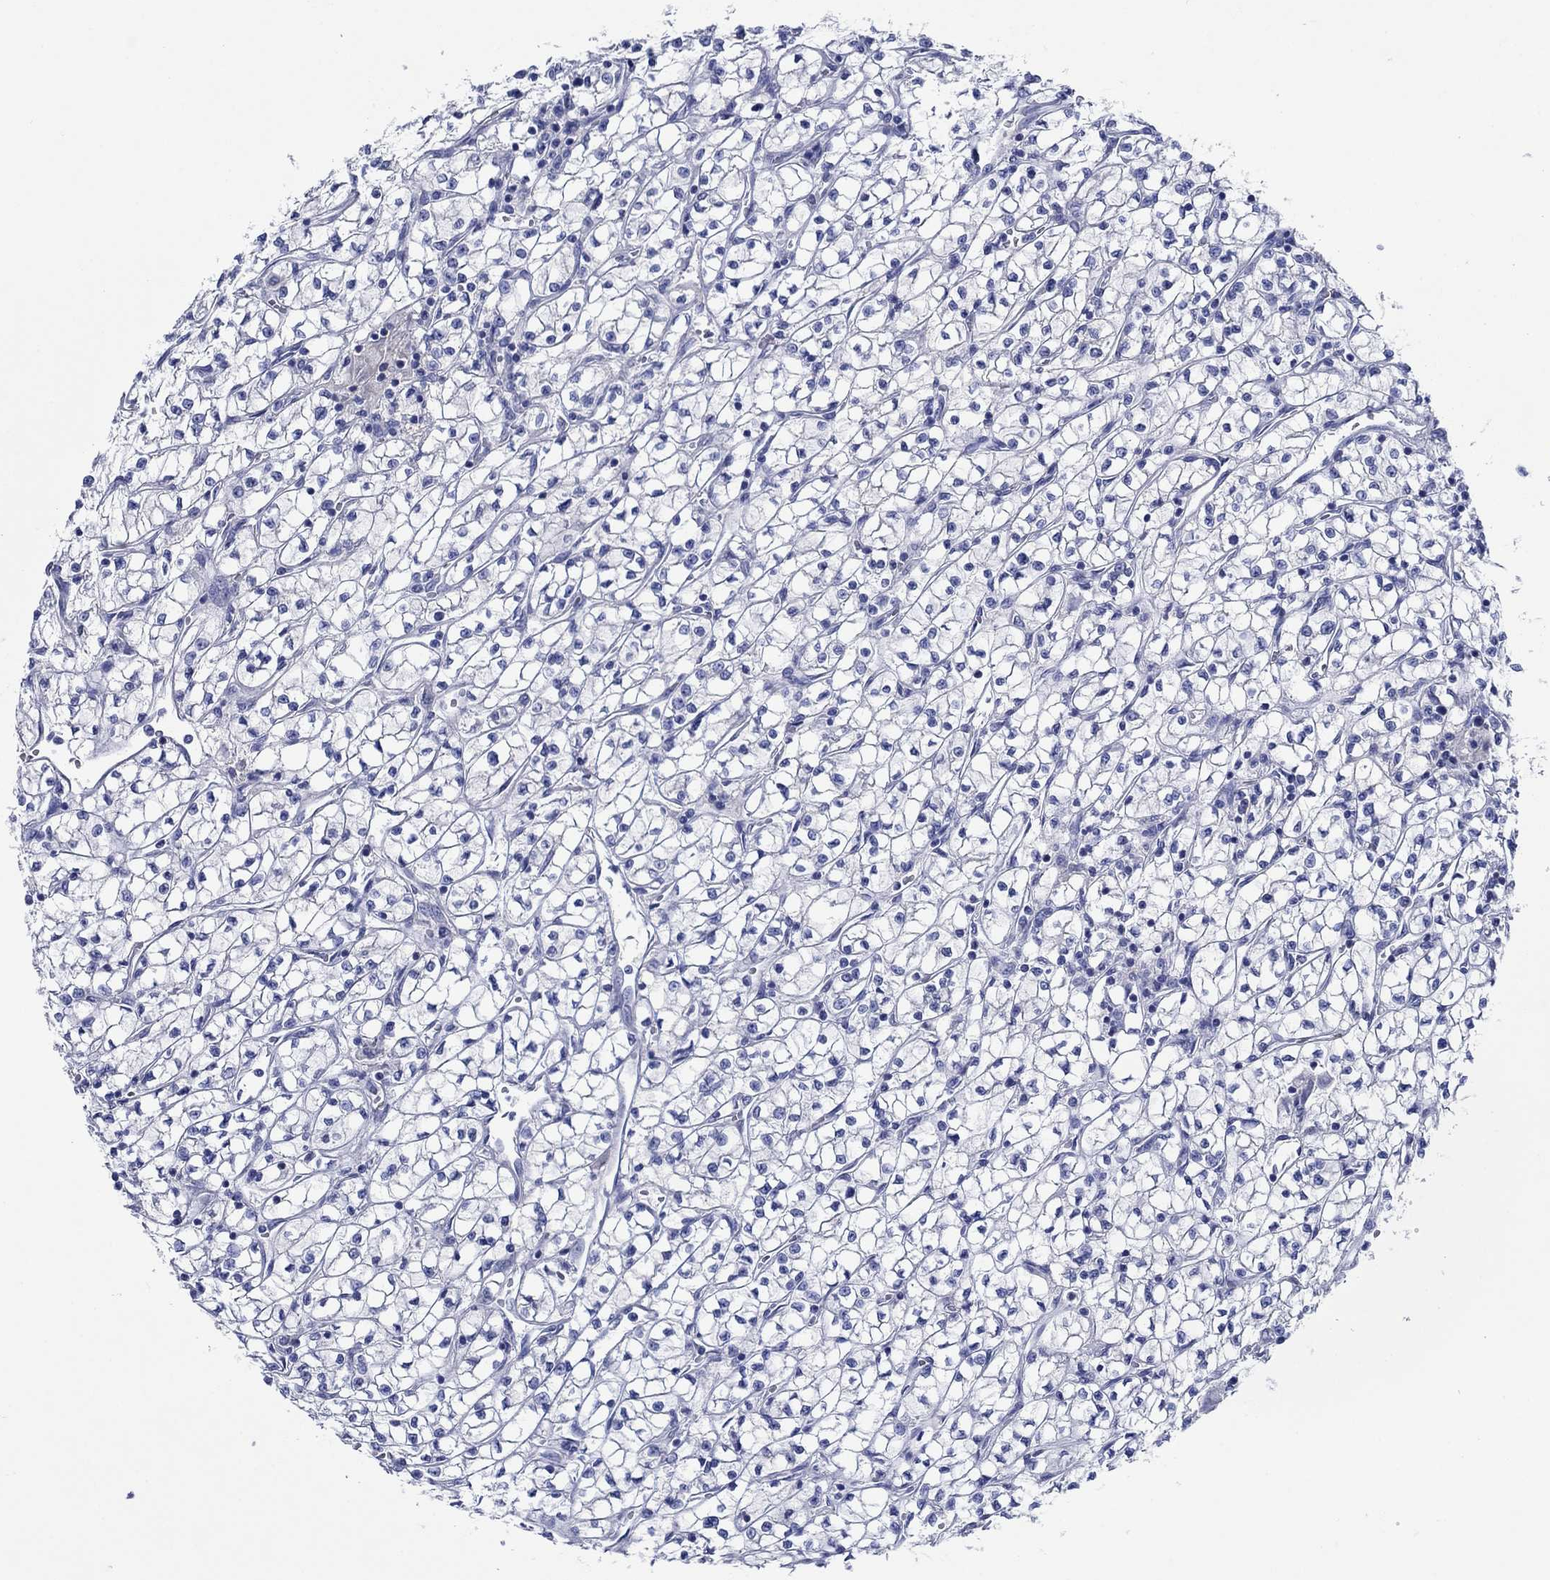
{"staining": {"intensity": "negative", "quantity": "none", "location": "none"}, "tissue": "renal cancer", "cell_type": "Tumor cells", "image_type": "cancer", "snomed": [{"axis": "morphology", "description": "Adenocarcinoma, NOS"}, {"axis": "topography", "description": "Kidney"}], "caption": "Immunohistochemistry image of renal cancer stained for a protein (brown), which displays no expression in tumor cells. The staining was performed using DAB (3,3'-diaminobenzidine) to visualize the protein expression in brown, while the nuclei were stained in blue with hematoxylin (Magnification: 20x).", "gene": "TRIM16", "patient": {"sex": "female", "age": 64}}